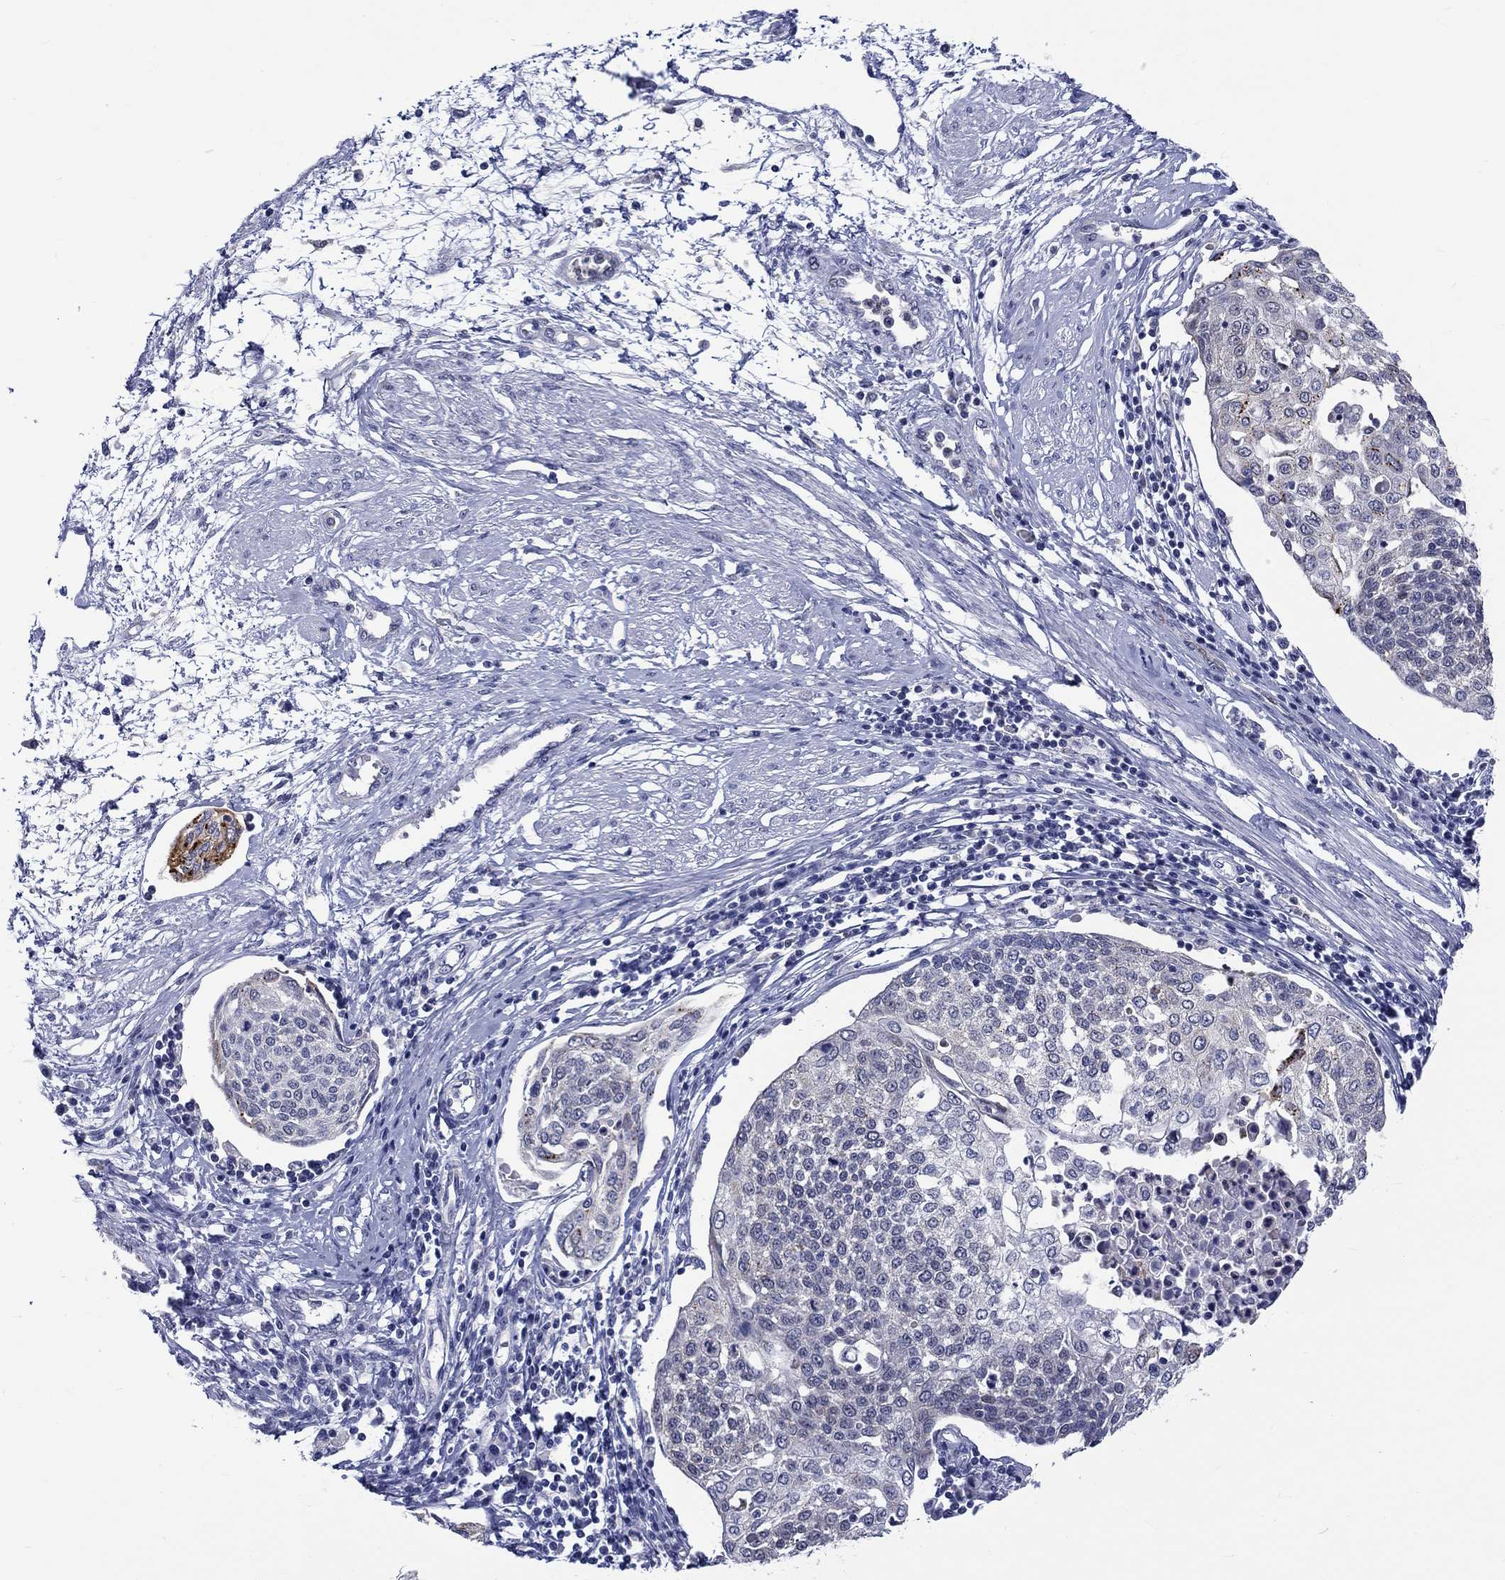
{"staining": {"intensity": "strong", "quantity": "<25%", "location": "cytoplasmic/membranous"}, "tissue": "cervical cancer", "cell_type": "Tumor cells", "image_type": "cancer", "snomed": [{"axis": "morphology", "description": "Squamous cell carcinoma, NOS"}, {"axis": "topography", "description": "Cervix"}], "caption": "The micrograph shows a brown stain indicating the presence of a protein in the cytoplasmic/membranous of tumor cells in cervical cancer.", "gene": "ST6GALNAC1", "patient": {"sex": "female", "age": 34}}